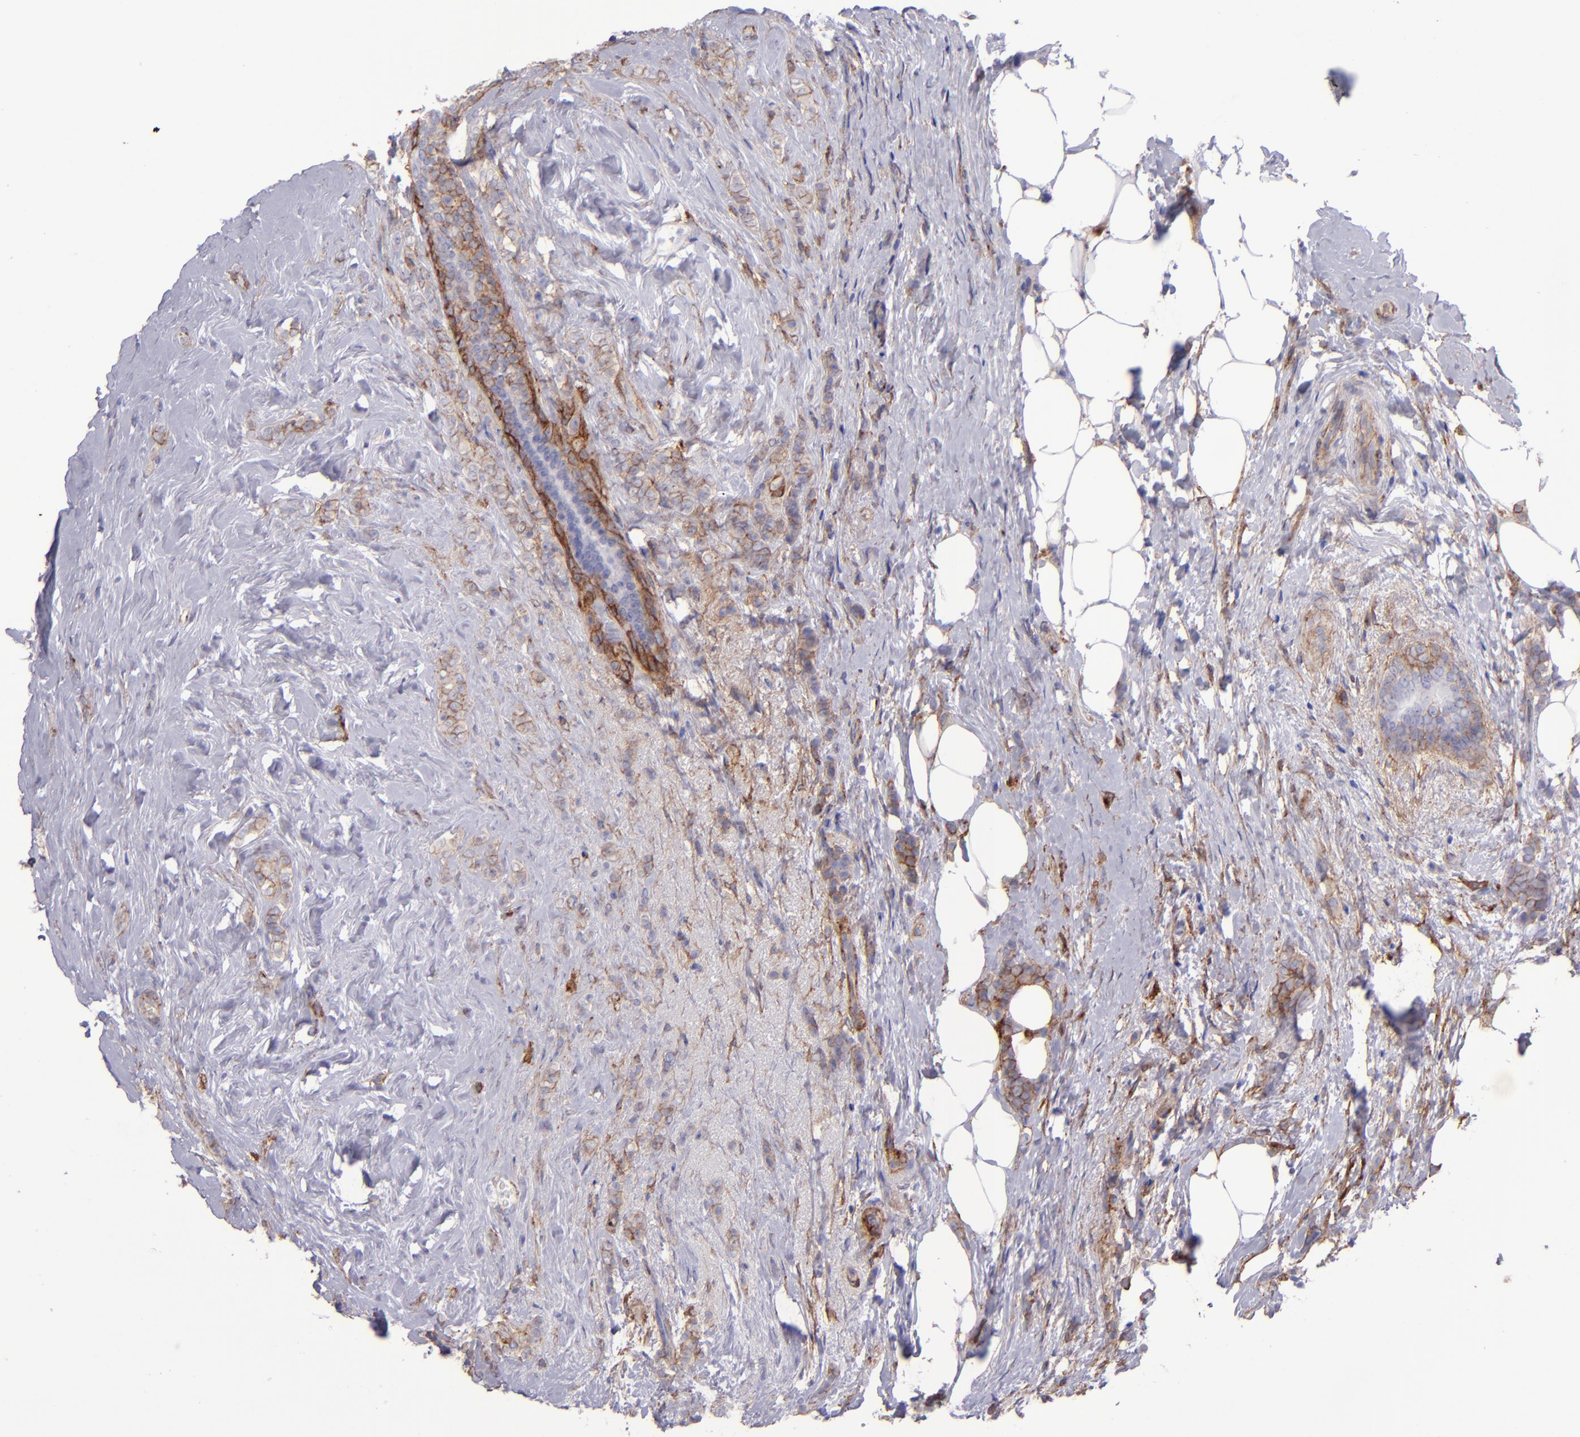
{"staining": {"intensity": "weak", "quantity": ">75%", "location": "cytoplasmic/membranous"}, "tissue": "breast cancer", "cell_type": "Tumor cells", "image_type": "cancer", "snomed": [{"axis": "morphology", "description": "Lobular carcinoma"}, {"axis": "topography", "description": "Breast"}], "caption": "The micrograph demonstrates immunohistochemical staining of lobular carcinoma (breast). There is weak cytoplasmic/membranous positivity is present in approximately >75% of tumor cells.", "gene": "ITGAV", "patient": {"sex": "female", "age": 56}}